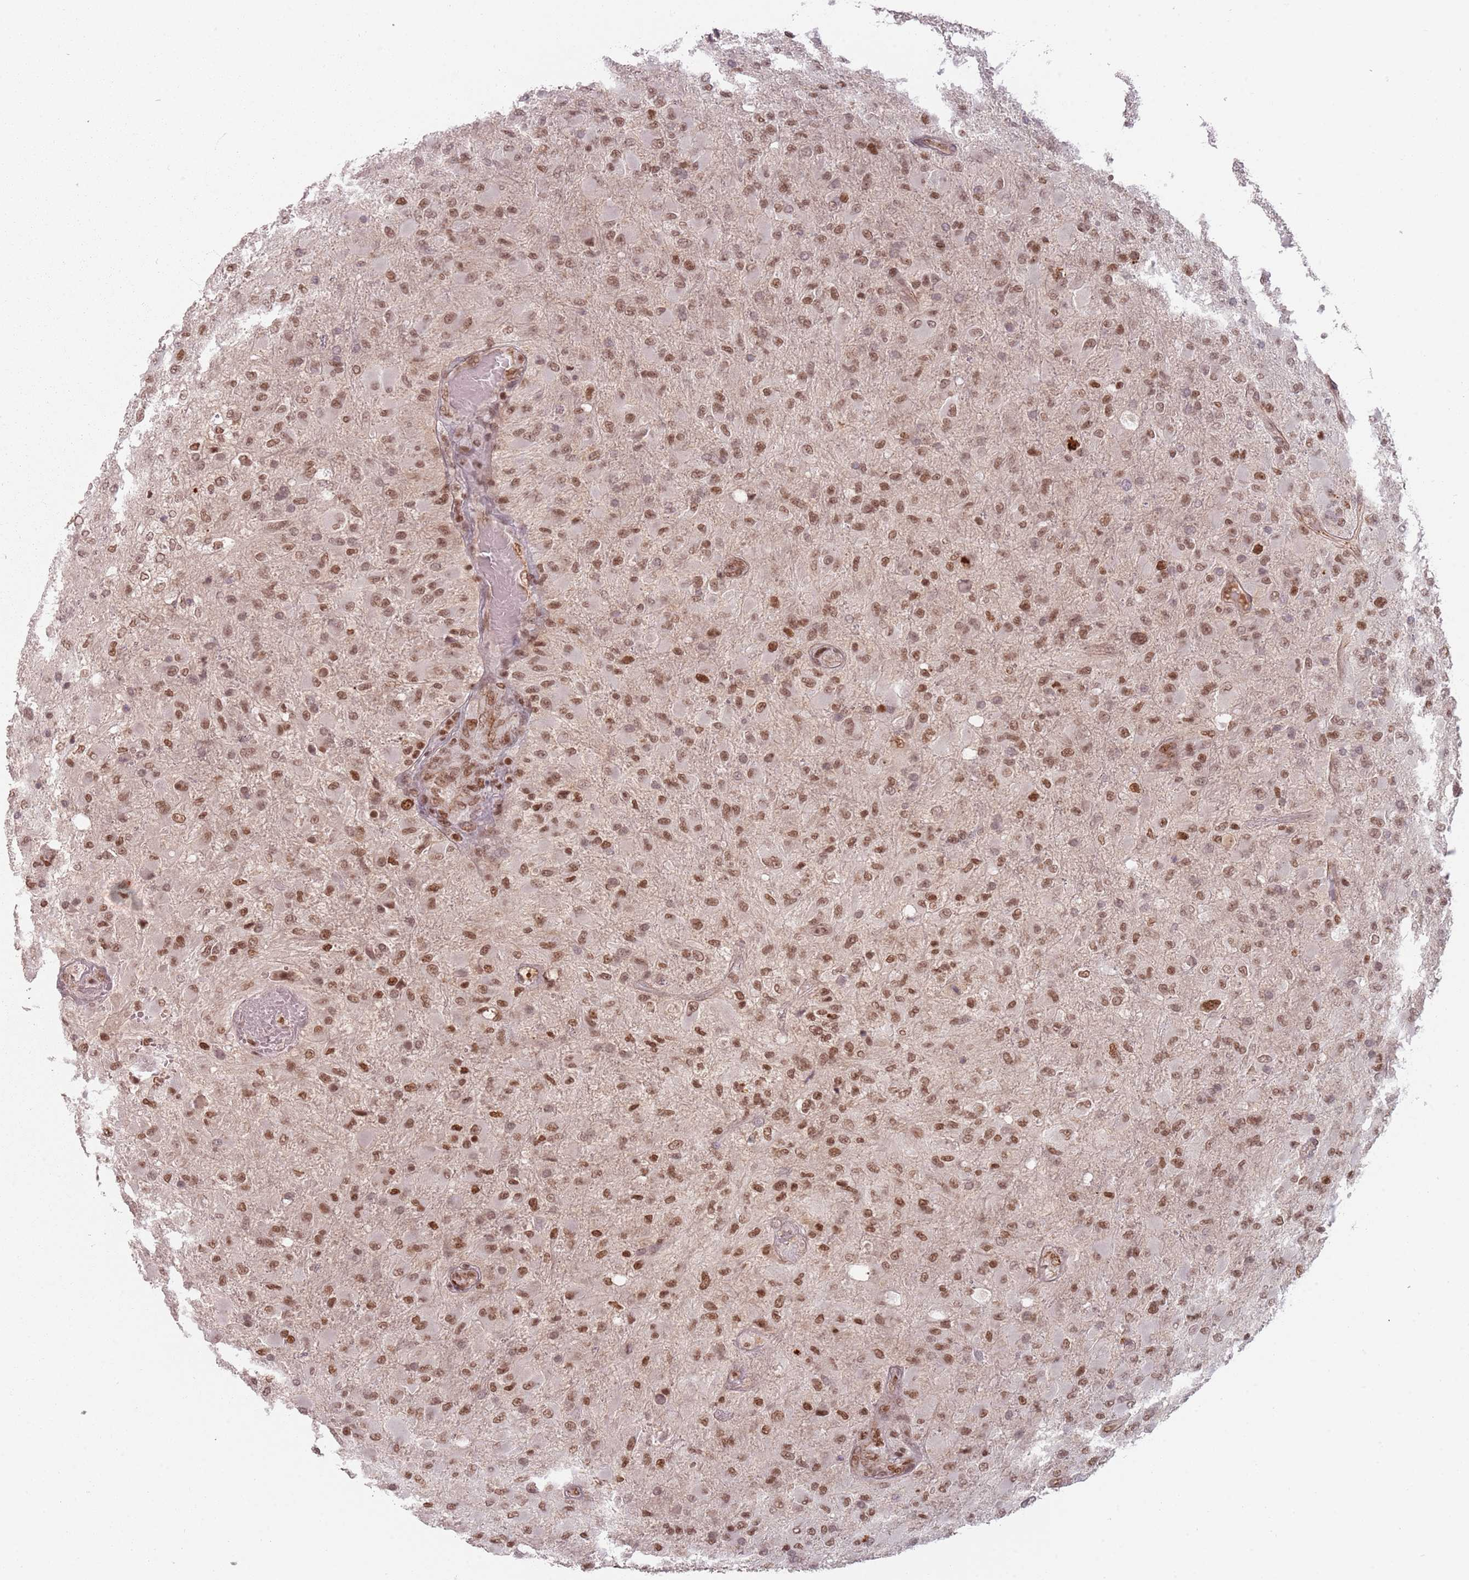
{"staining": {"intensity": "moderate", "quantity": ">75%", "location": "nuclear"}, "tissue": "glioma", "cell_type": "Tumor cells", "image_type": "cancer", "snomed": [{"axis": "morphology", "description": "Glioma, malignant, Low grade"}, {"axis": "topography", "description": "Brain"}], "caption": "Glioma stained with a brown dye demonstrates moderate nuclear positive expression in approximately >75% of tumor cells.", "gene": "NUP50", "patient": {"sex": "male", "age": 65}}